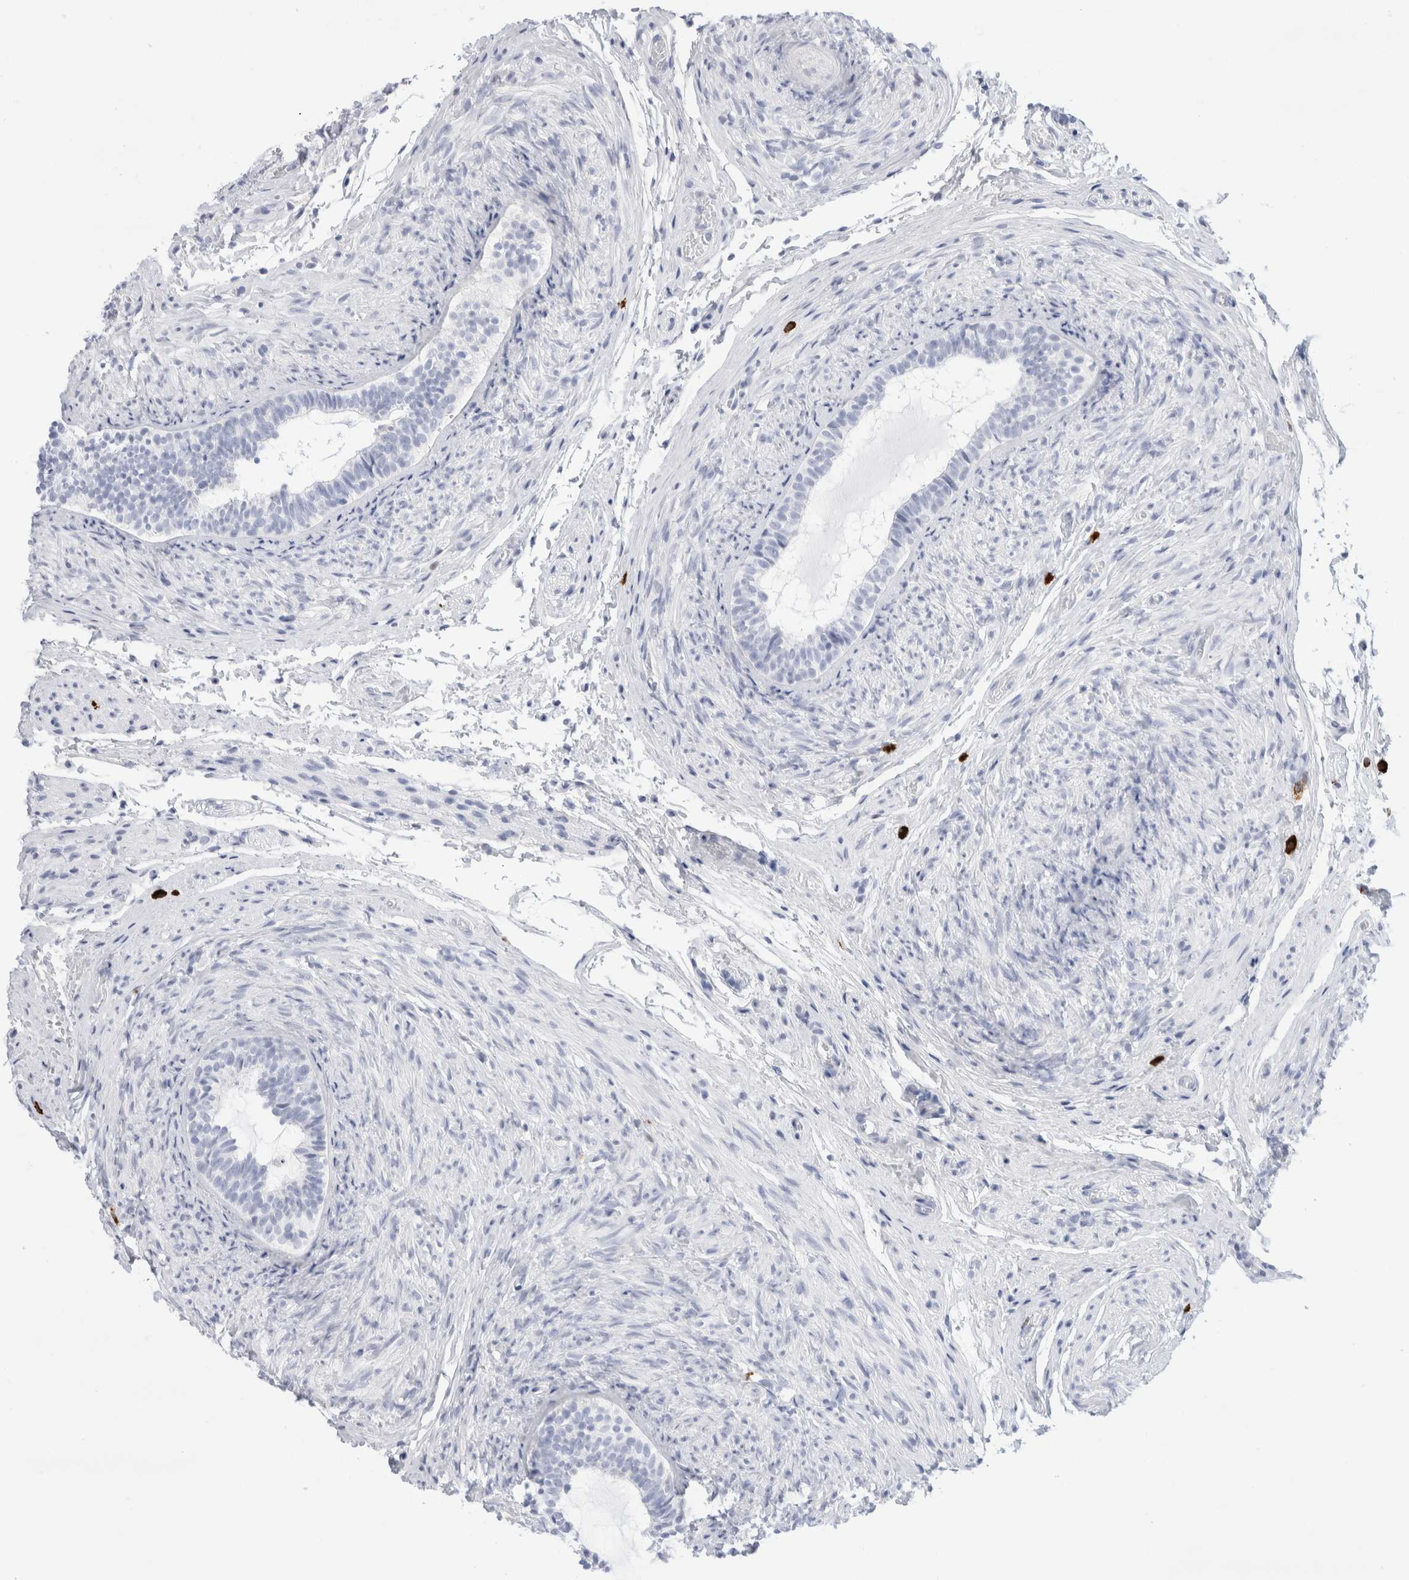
{"staining": {"intensity": "moderate", "quantity": "25%-75%", "location": "cytoplasmic/membranous"}, "tissue": "epididymis", "cell_type": "Glandular cells", "image_type": "normal", "snomed": [{"axis": "morphology", "description": "Normal tissue, NOS"}, {"axis": "topography", "description": "Epididymis"}], "caption": "Moderate cytoplasmic/membranous protein expression is present in about 25%-75% of glandular cells in epididymis. The staining was performed using DAB, with brown indicating positive protein expression. Nuclei are stained blue with hematoxylin.", "gene": "SLC22A12", "patient": {"sex": "male", "age": 5}}